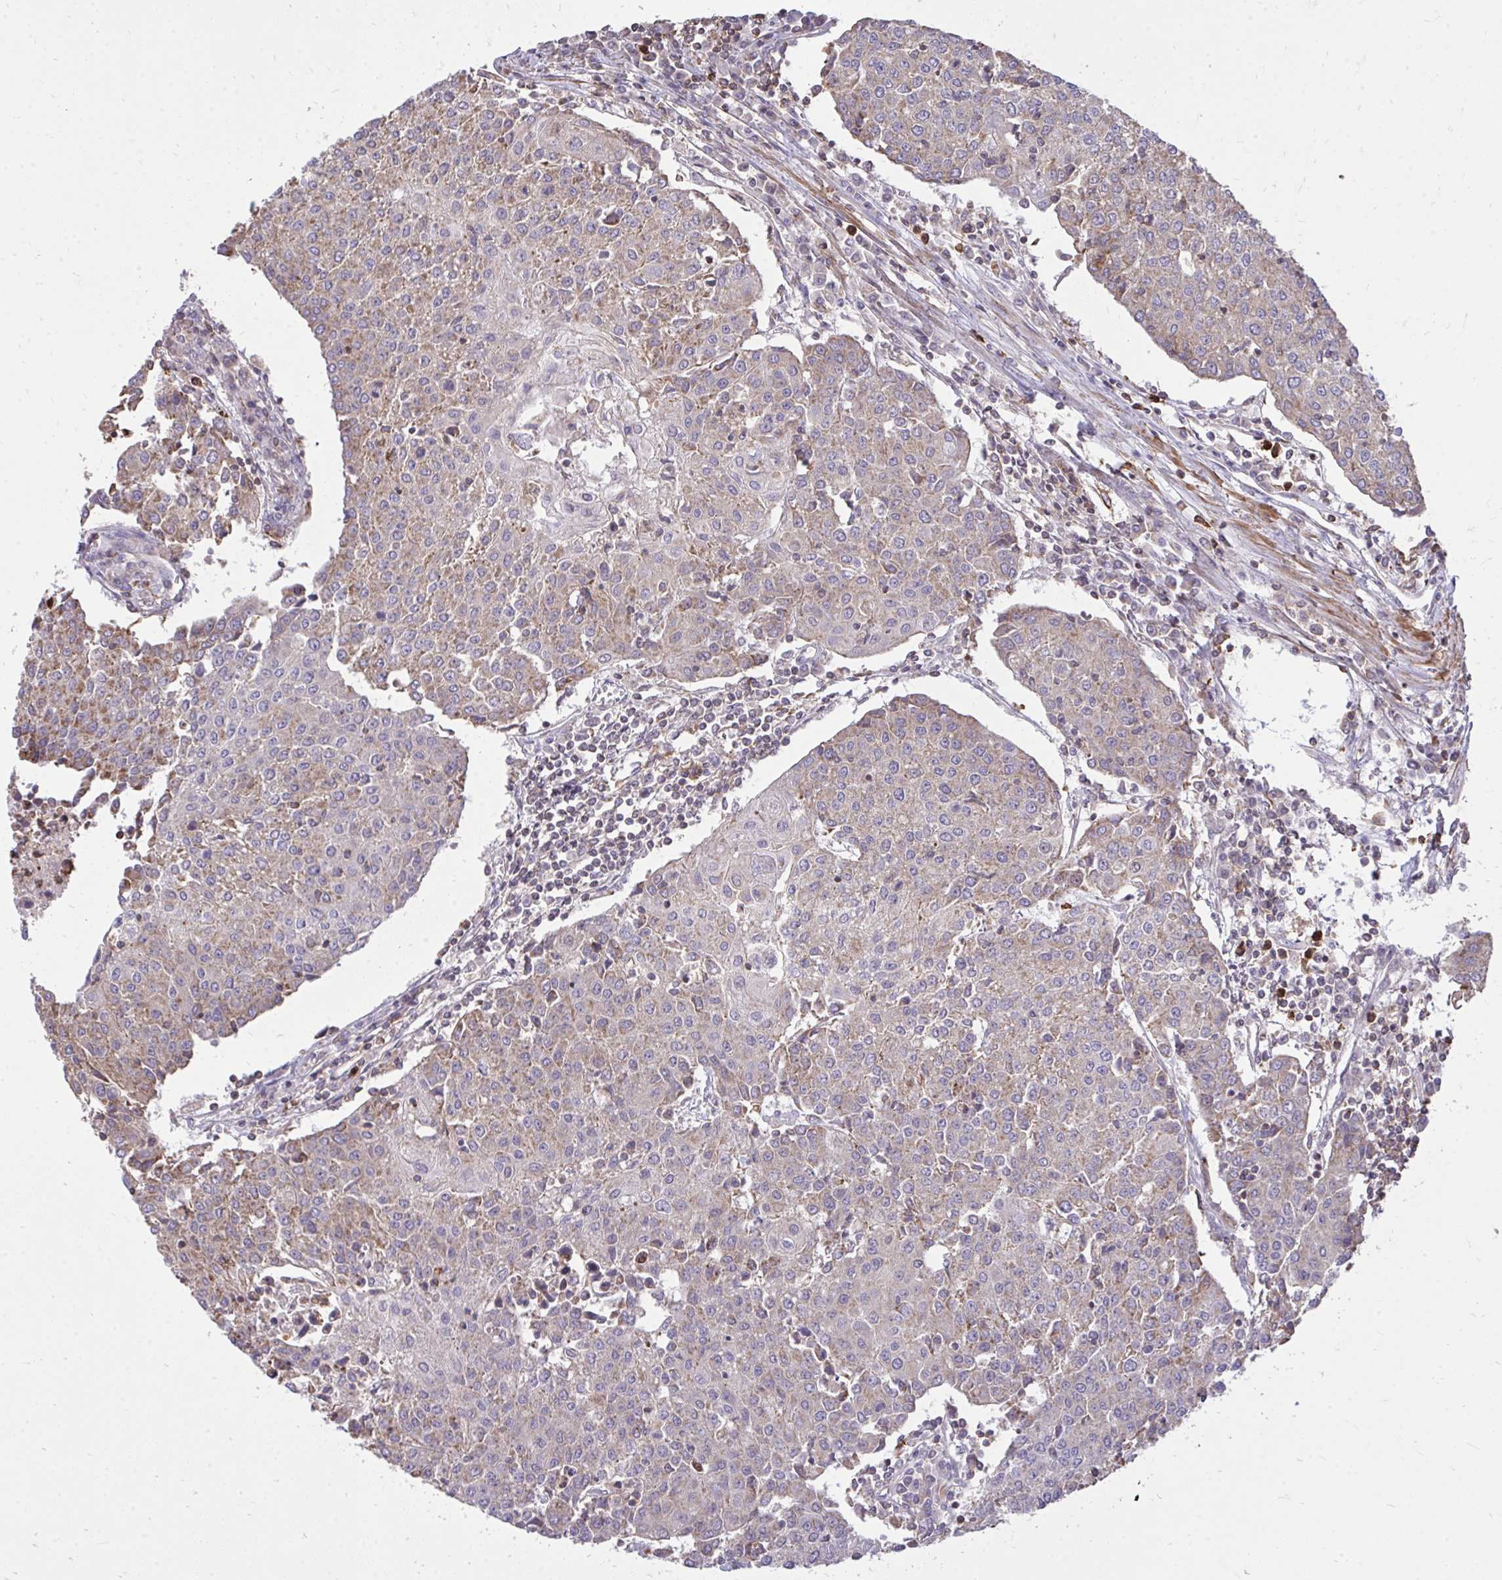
{"staining": {"intensity": "weak", "quantity": ">75%", "location": "cytoplasmic/membranous"}, "tissue": "urothelial cancer", "cell_type": "Tumor cells", "image_type": "cancer", "snomed": [{"axis": "morphology", "description": "Urothelial carcinoma, High grade"}, {"axis": "topography", "description": "Urinary bladder"}], "caption": "Urothelial carcinoma (high-grade) stained for a protein (brown) exhibits weak cytoplasmic/membranous positive positivity in approximately >75% of tumor cells.", "gene": "SLC7A5", "patient": {"sex": "female", "age": 85}}